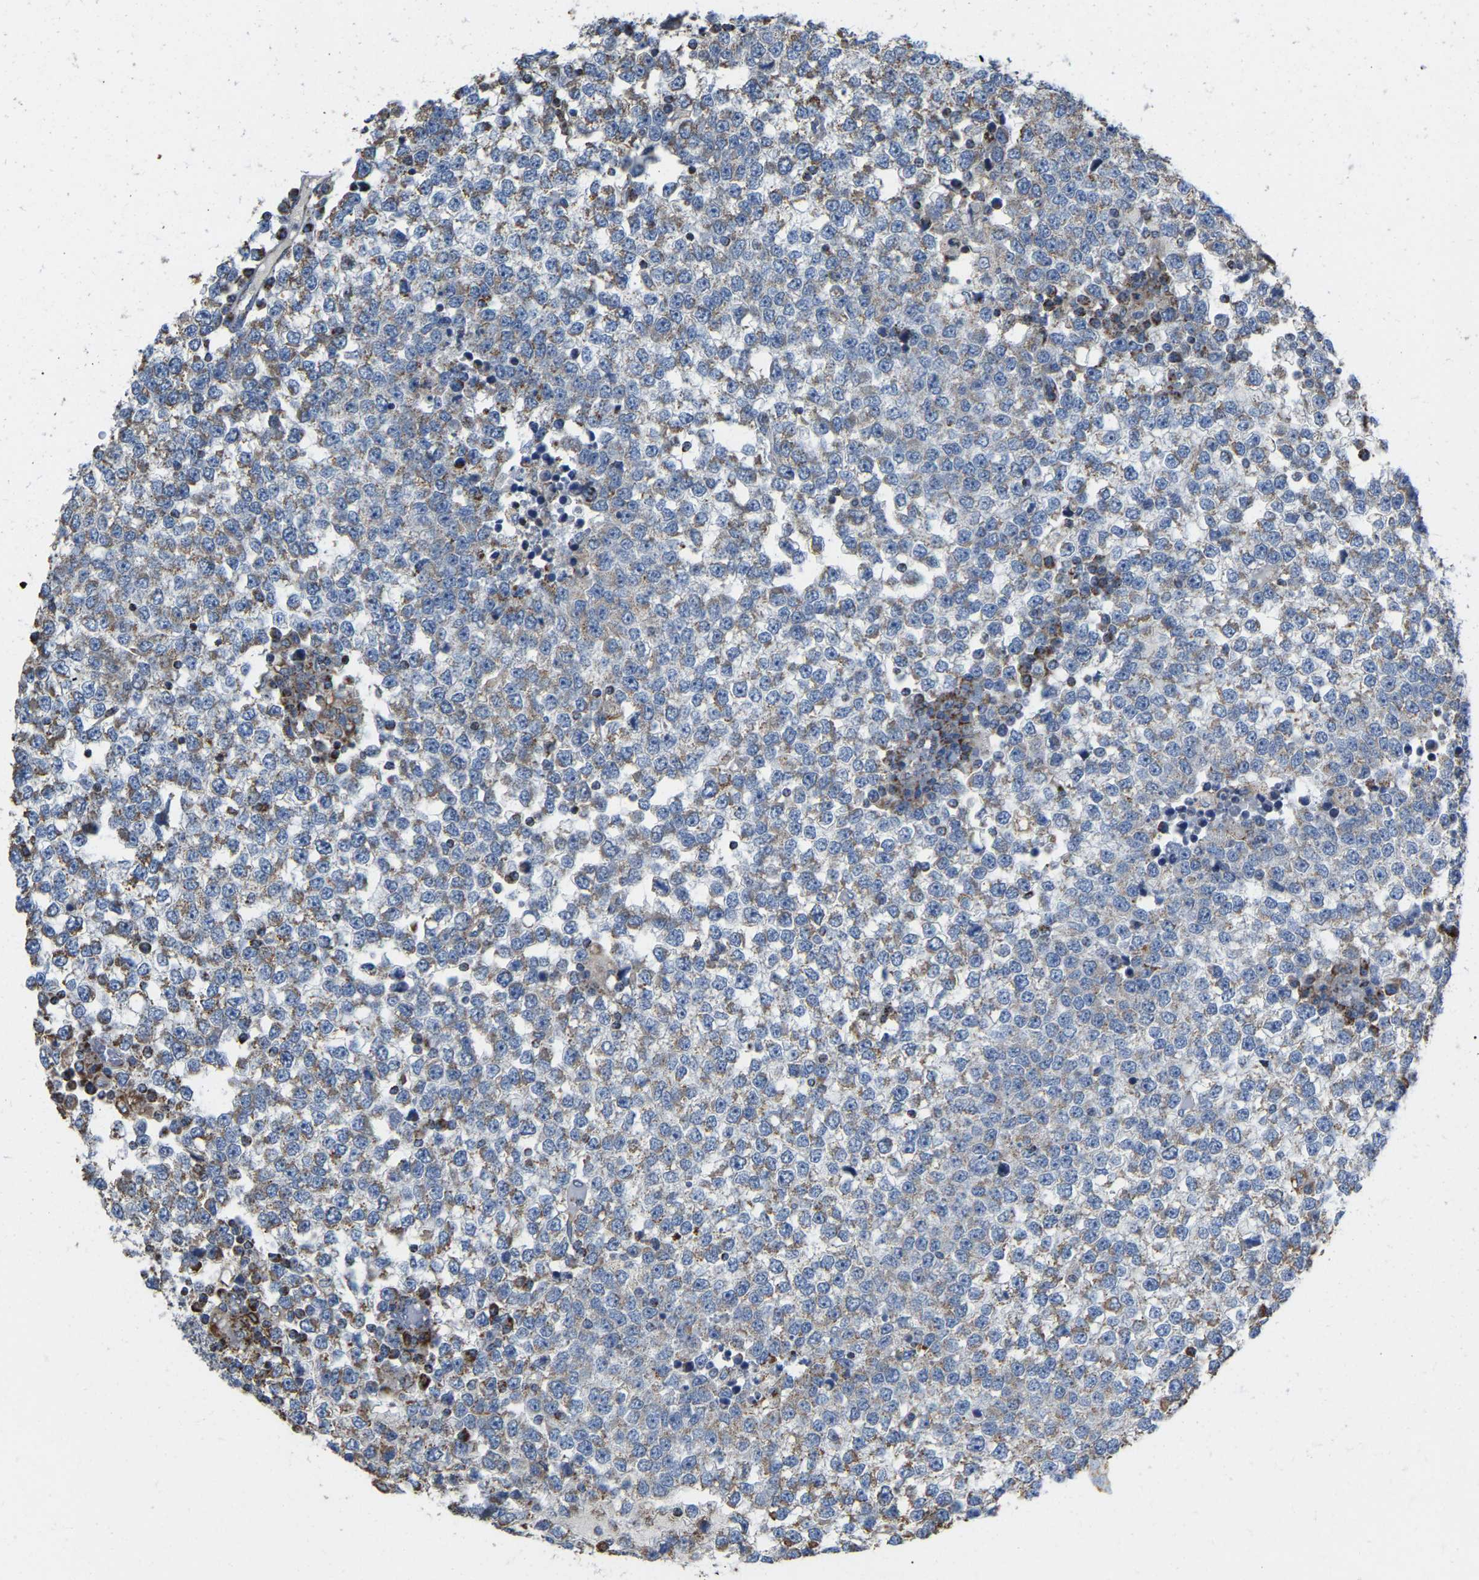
{"staining": {"intensity": "moderate", "quantity": "<25%", "location": "cytoplasmic/membranous"}, "tissue": "testis cancer", "cell_type": "Tumor cells", "image_type": "cancer", "snomed": [{"axis": "morphology", "description": "Seminoma, NOS"}, {"axis": "topography", "description": "Testis"}], "caption": "Testis seminoma was stained to show a protein in brown. There is low levels of moderate cytoplasmic/membranous expression in about <25% of tumor cells. (DAB (3,3'-diaminobenzidine) IHC with brightfield microscopy, high magnification).", "gene": "CBLB", "patient": {"sex": "male", "age": 65}}